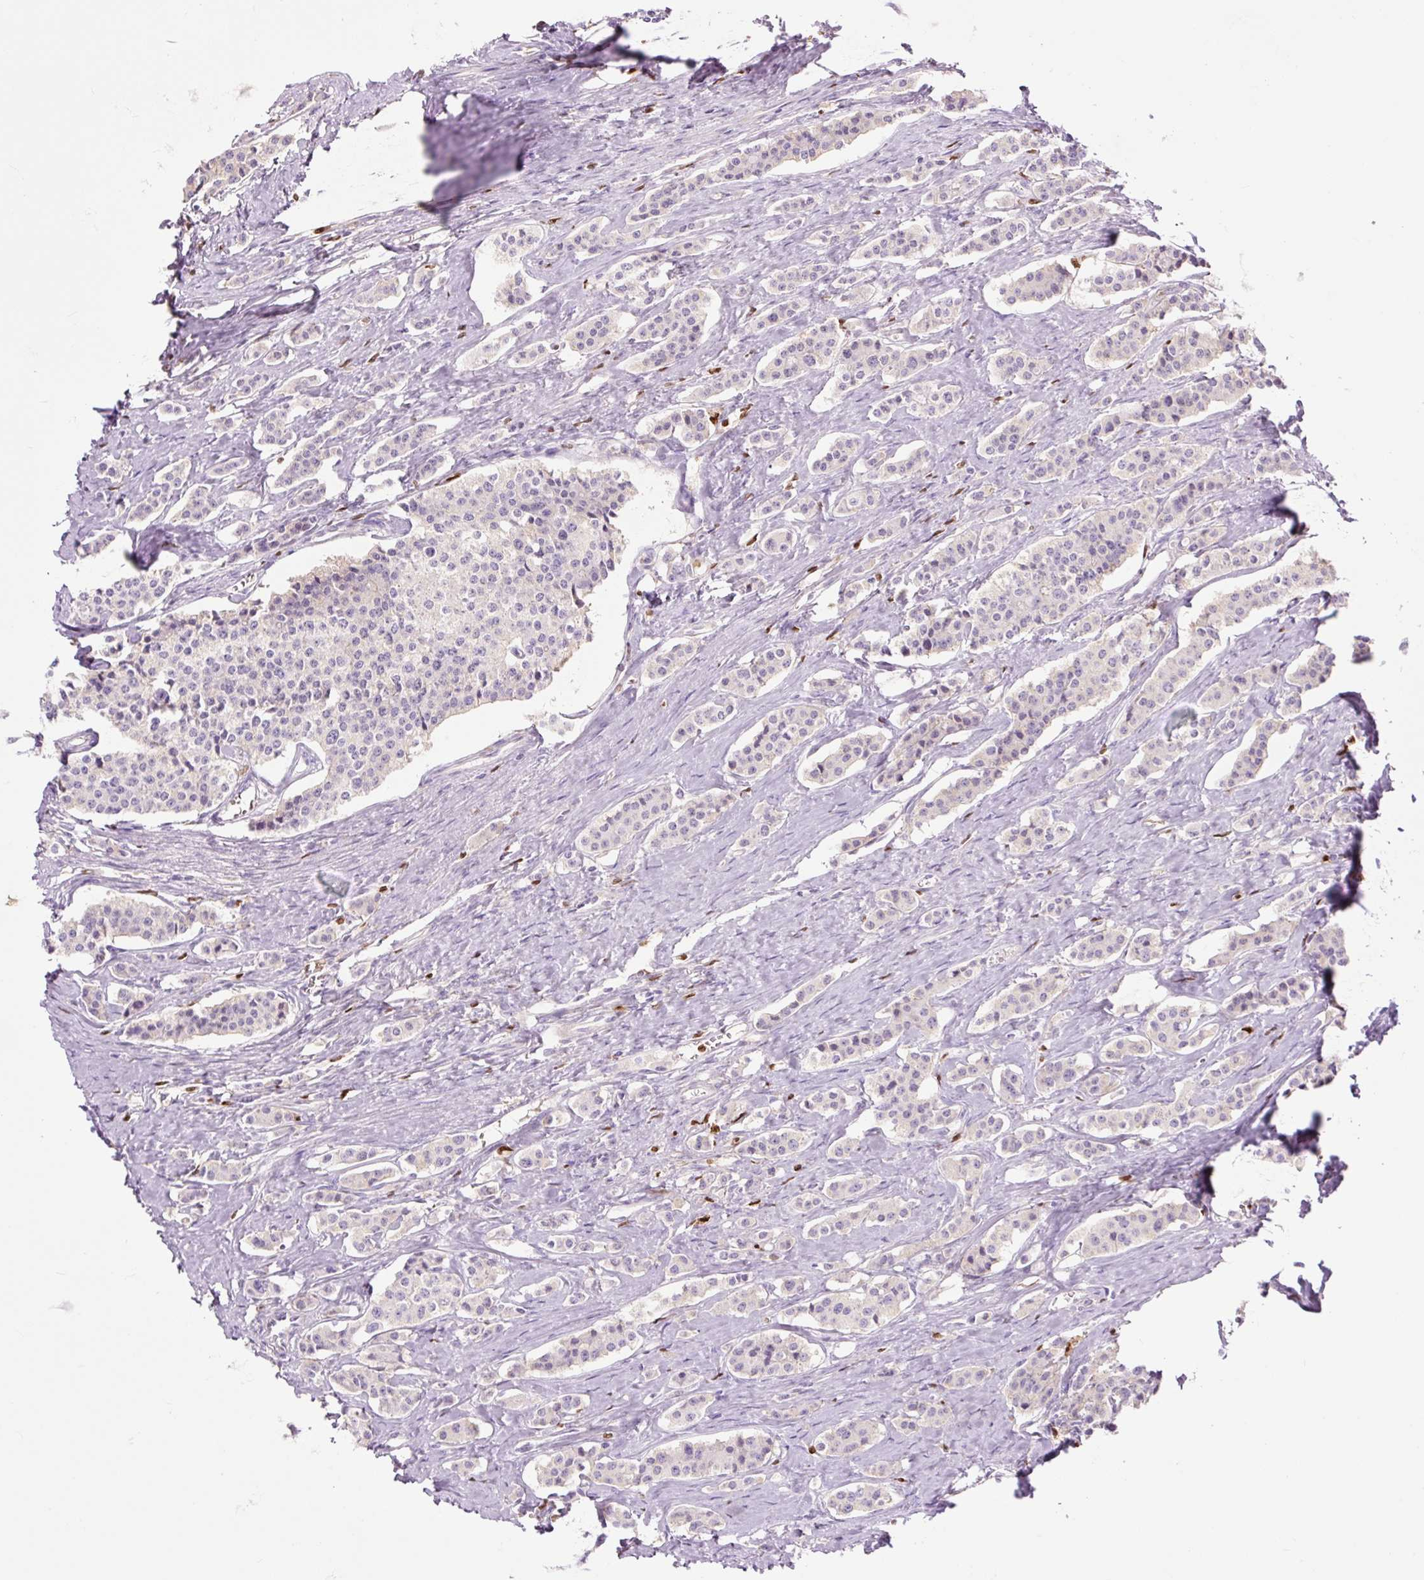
{"staining": {"intensity": "negative", "quantity": "none", "location": "none"}, "tissue": "carcinoid", "cell_type": "Tumor cells", "image_type": "cancer", "snomed": [{"axis": "morphology", "description": "Carcinoid, malignant, NOS"}, {"axis": "topography", "description": "Small intestine"}], "caption": "This micrograph is of carcinoid stained with immunohistochemistry (IHC) to label a protein in brown with the nuclei are counter-stained blue. There is no positivity in tumor cells.", "gene": "SPI1", "patient": {"sex": "male", "age": 63}}